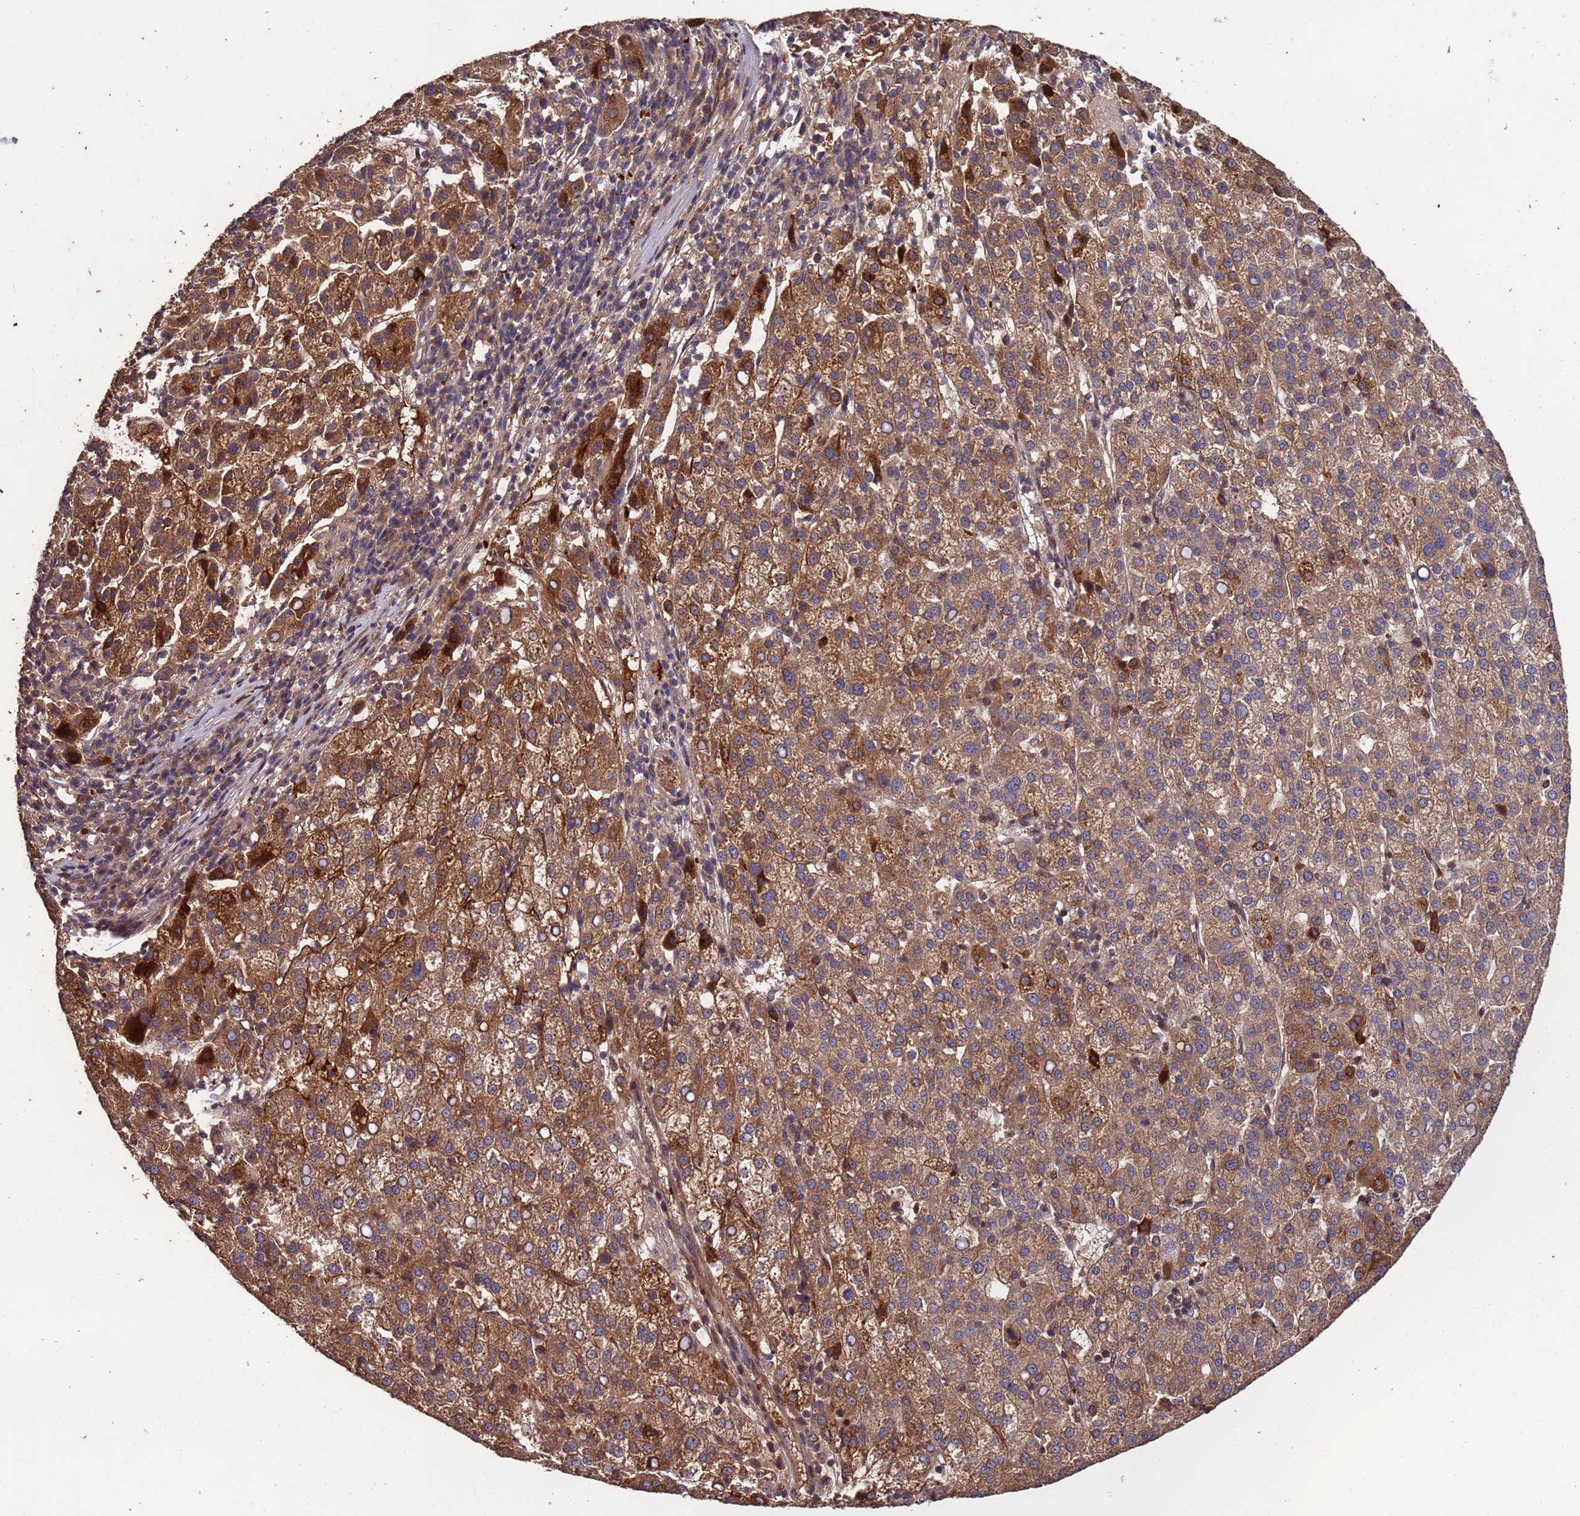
{"staining": {"intensity": "moderate", "quantity": ">75%", "location": "cytoplasmic/membranous"}, "tissue": "liver cancer", "cell_type": "Tumor cells", "image_type": "cancer", "snomed": [{"axis": "morphology", "description": "Carcinoma, Hepatocellular, NOS"}, {"axis": "topography", "description": "Liver"}], "caption": "A photomicrograph showing moderate cytoplasmic/membranous positivity in approximately >75% of tumor cells in liver hepatocellular carcinoma, as visualized by brown immunohistochemical staining.", "gene": "CCDC184", "patient": {"sex": "female", "age": 58}}